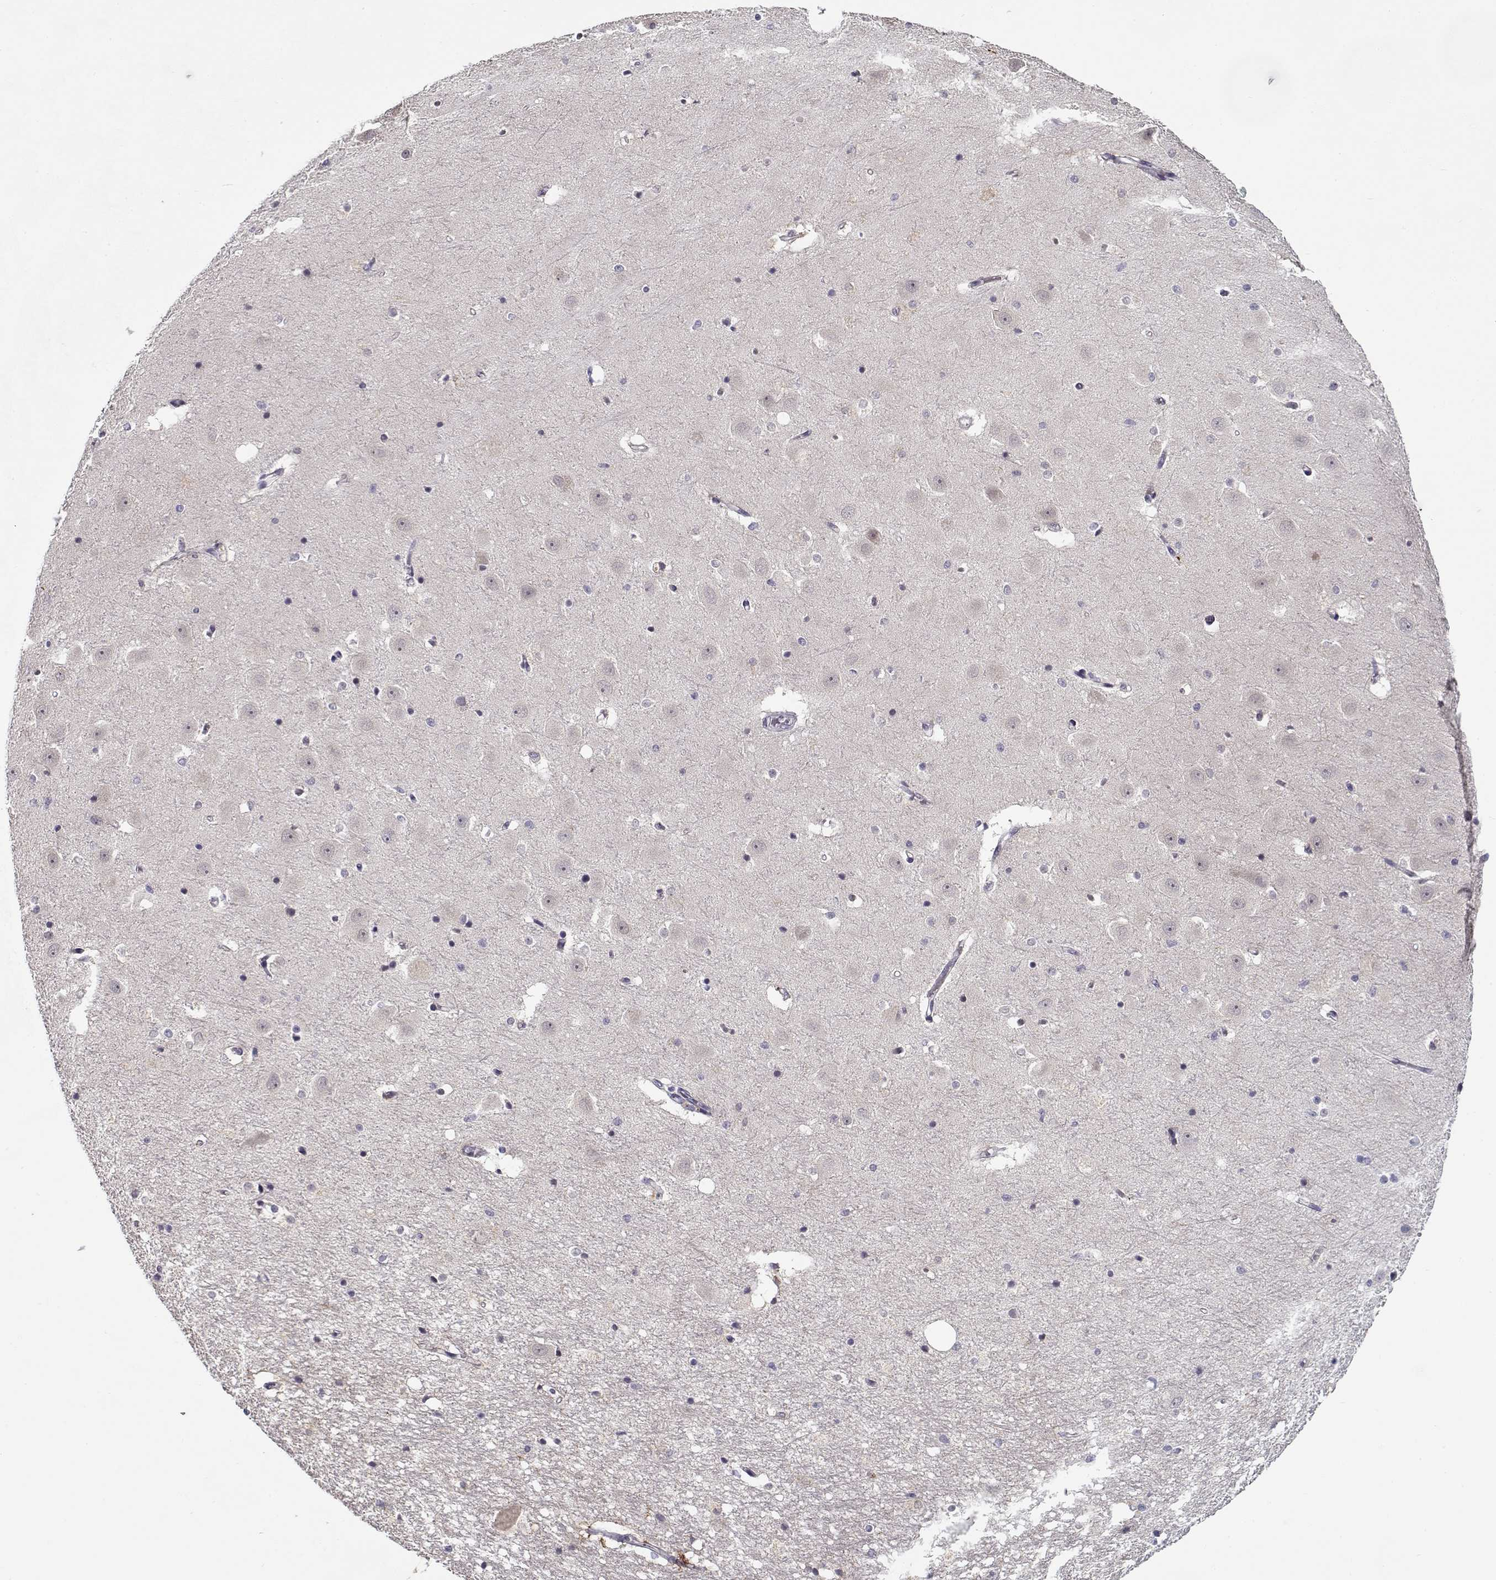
{"staining": {"intensity": "negative", "quantity": "none", "location": "none"}, "tissue": "hippocampus", "cell_type": "Glial cells", "image_type": "normal", "snomed": [{"axis": "morphology", "description": "Normal tissue, NOS"}, {"axis": "topography", "description": "Hippocampus"}], "caption": "An IHC image of benign hippocampus is shown. There is no staining in glial cells of hippocampus. Brightfield microscopy of IHC stained with DAB (brown) and hematoxylin (blue), captured at high magnification.", "gene": "DDX25", "patient": {"sex": "male", "age": 44}}